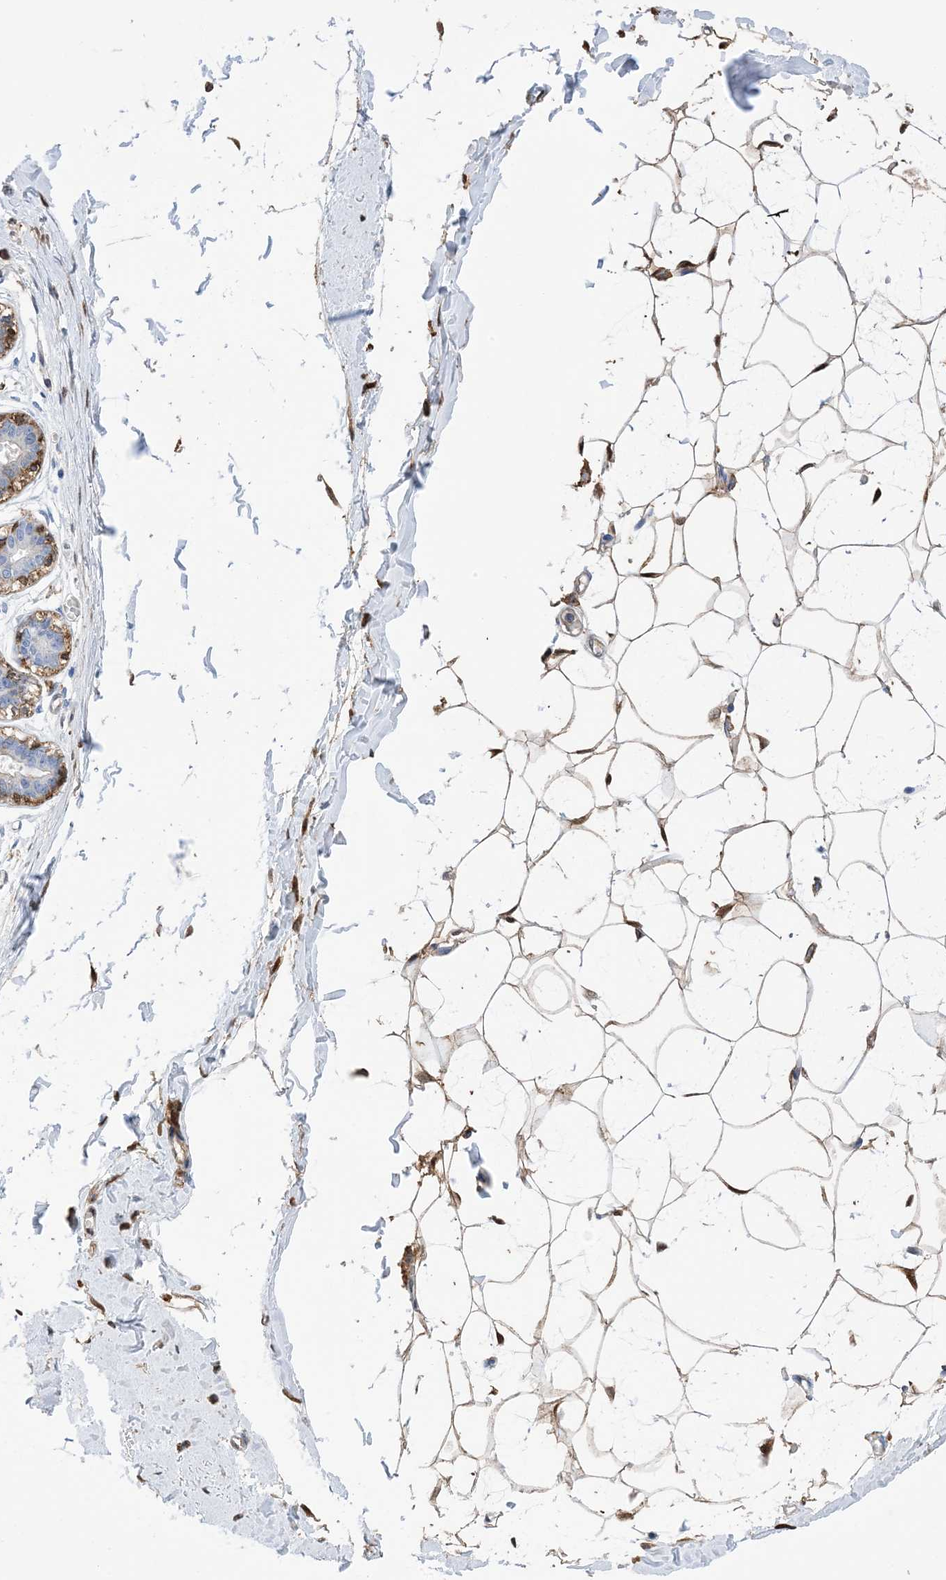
{"staining": {"intensity": "moderate", "quantity": ">75%", "location": "cytoplasmic/membranous,nuclear"}, "tissue": "breast", "cell_type": "Adipocytes", "image_type": "normal", "snomed": [{"axis": "morphology", "description": "Normal tissue, NOS"}, {"axis": "topography", "description": "Breast"}], "caption": "Protein staining of normal breast reveals moderate cytoplasmic/membranous,nuclear expression in approximately >75% of adipocytes. (Stains: DAB (3,3'-diaminobenzidine) in brown, nuclei in blue, Microscopy: brightfield microscopy at high magnification).", "gene": "ANXA1", "patient": {"sex": "female", "age": 27}}